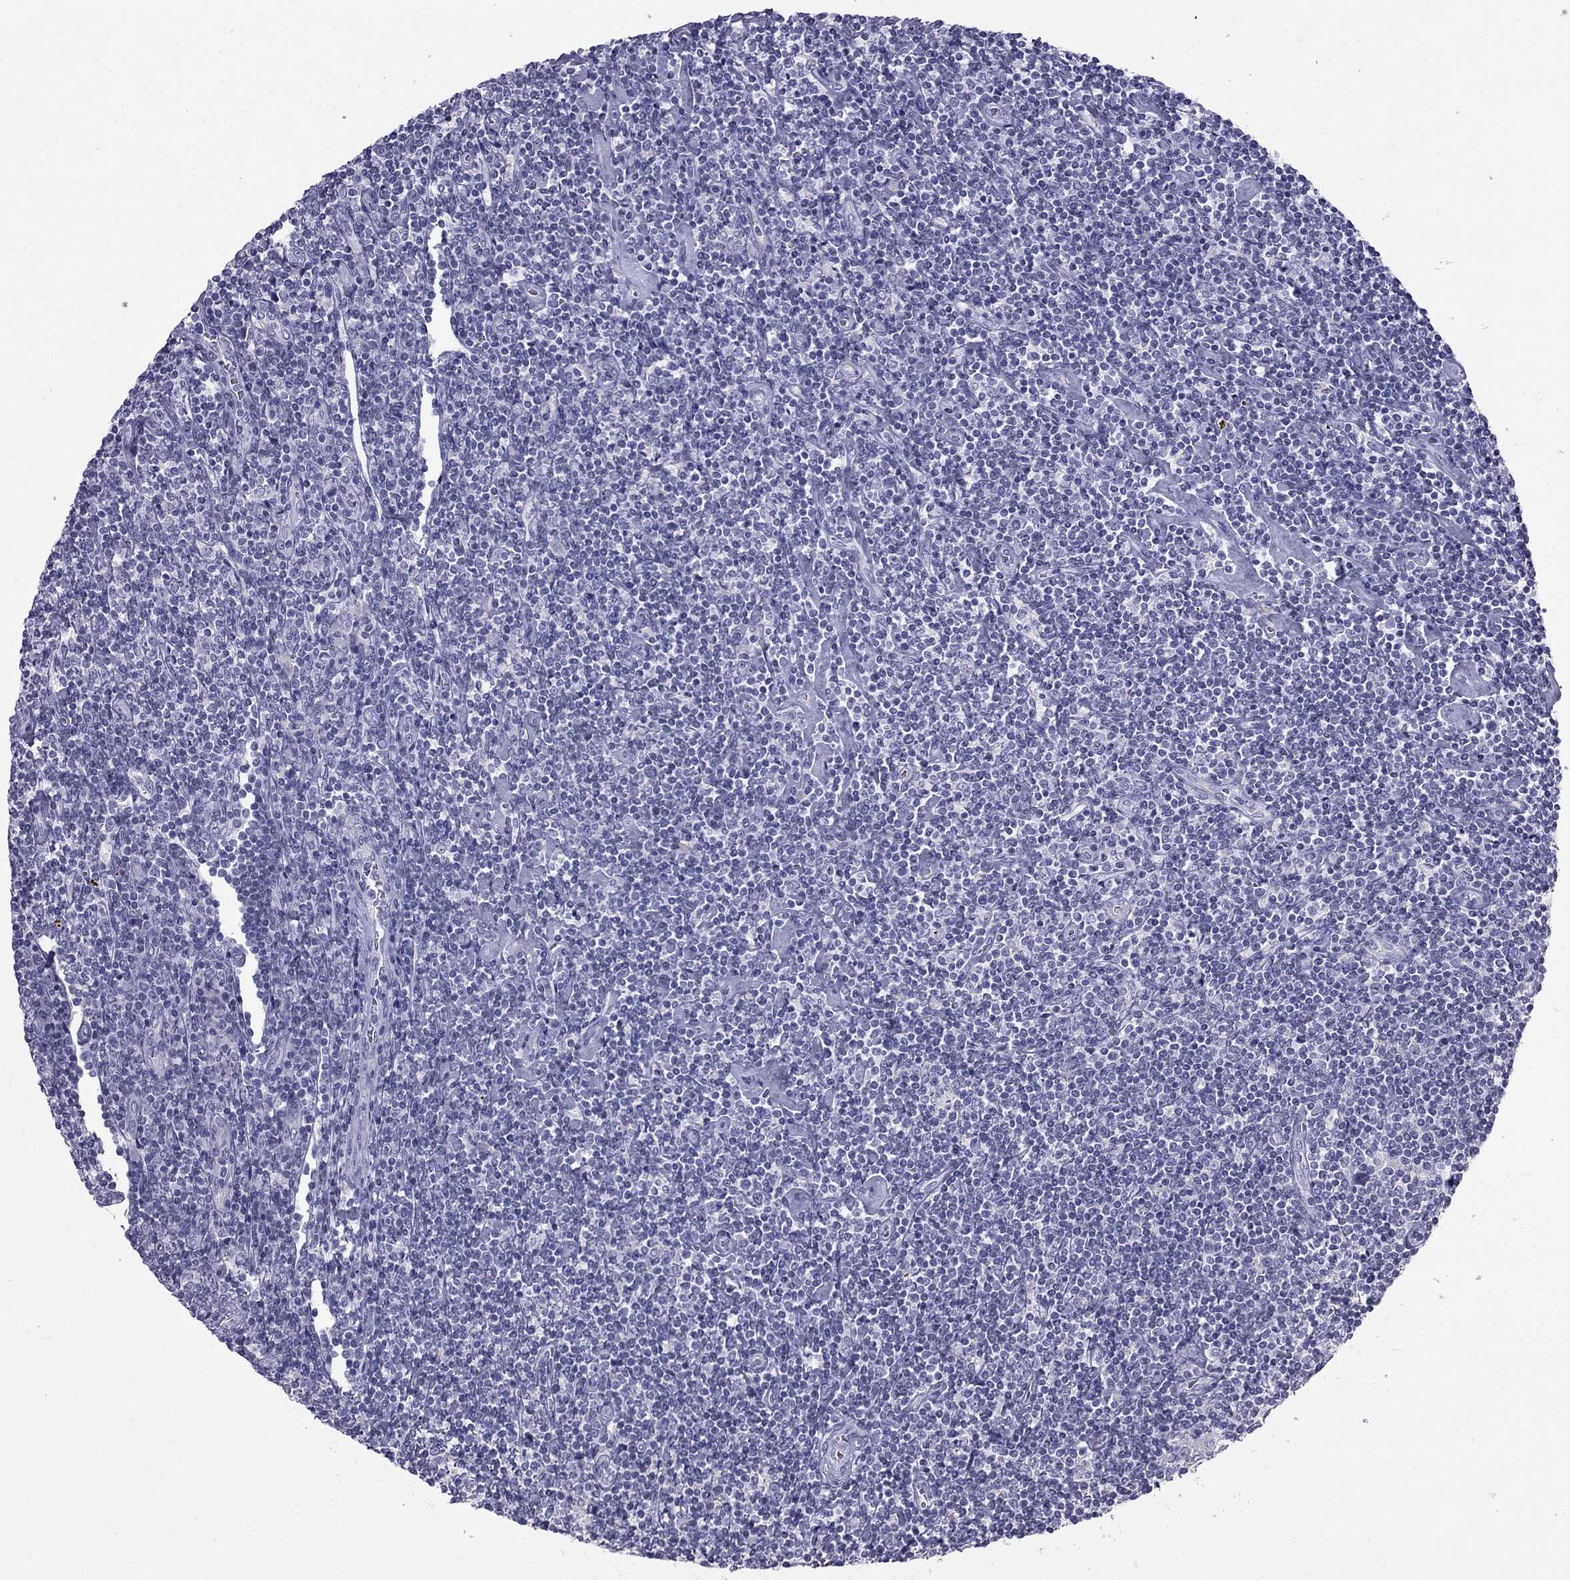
{"staining": {"intensity": "negative", "quantity": "none", "location": "none"}, "tissue": "lymphoma", "cell_type": "Tumor cells", "image_type": "cancer", "snomed": [{"axis": "morphology", "description": "Hodgkin's disease, NOS"}, {"axis": "topography", "description": "Lymph node"}], "caption": "This is an immunohistochemistry histopathology image of human Hodgkin's disease. There is no expression in tumor cells.", "gene": "CFAP91", "patient": {"sex": "male", "age": 40}}